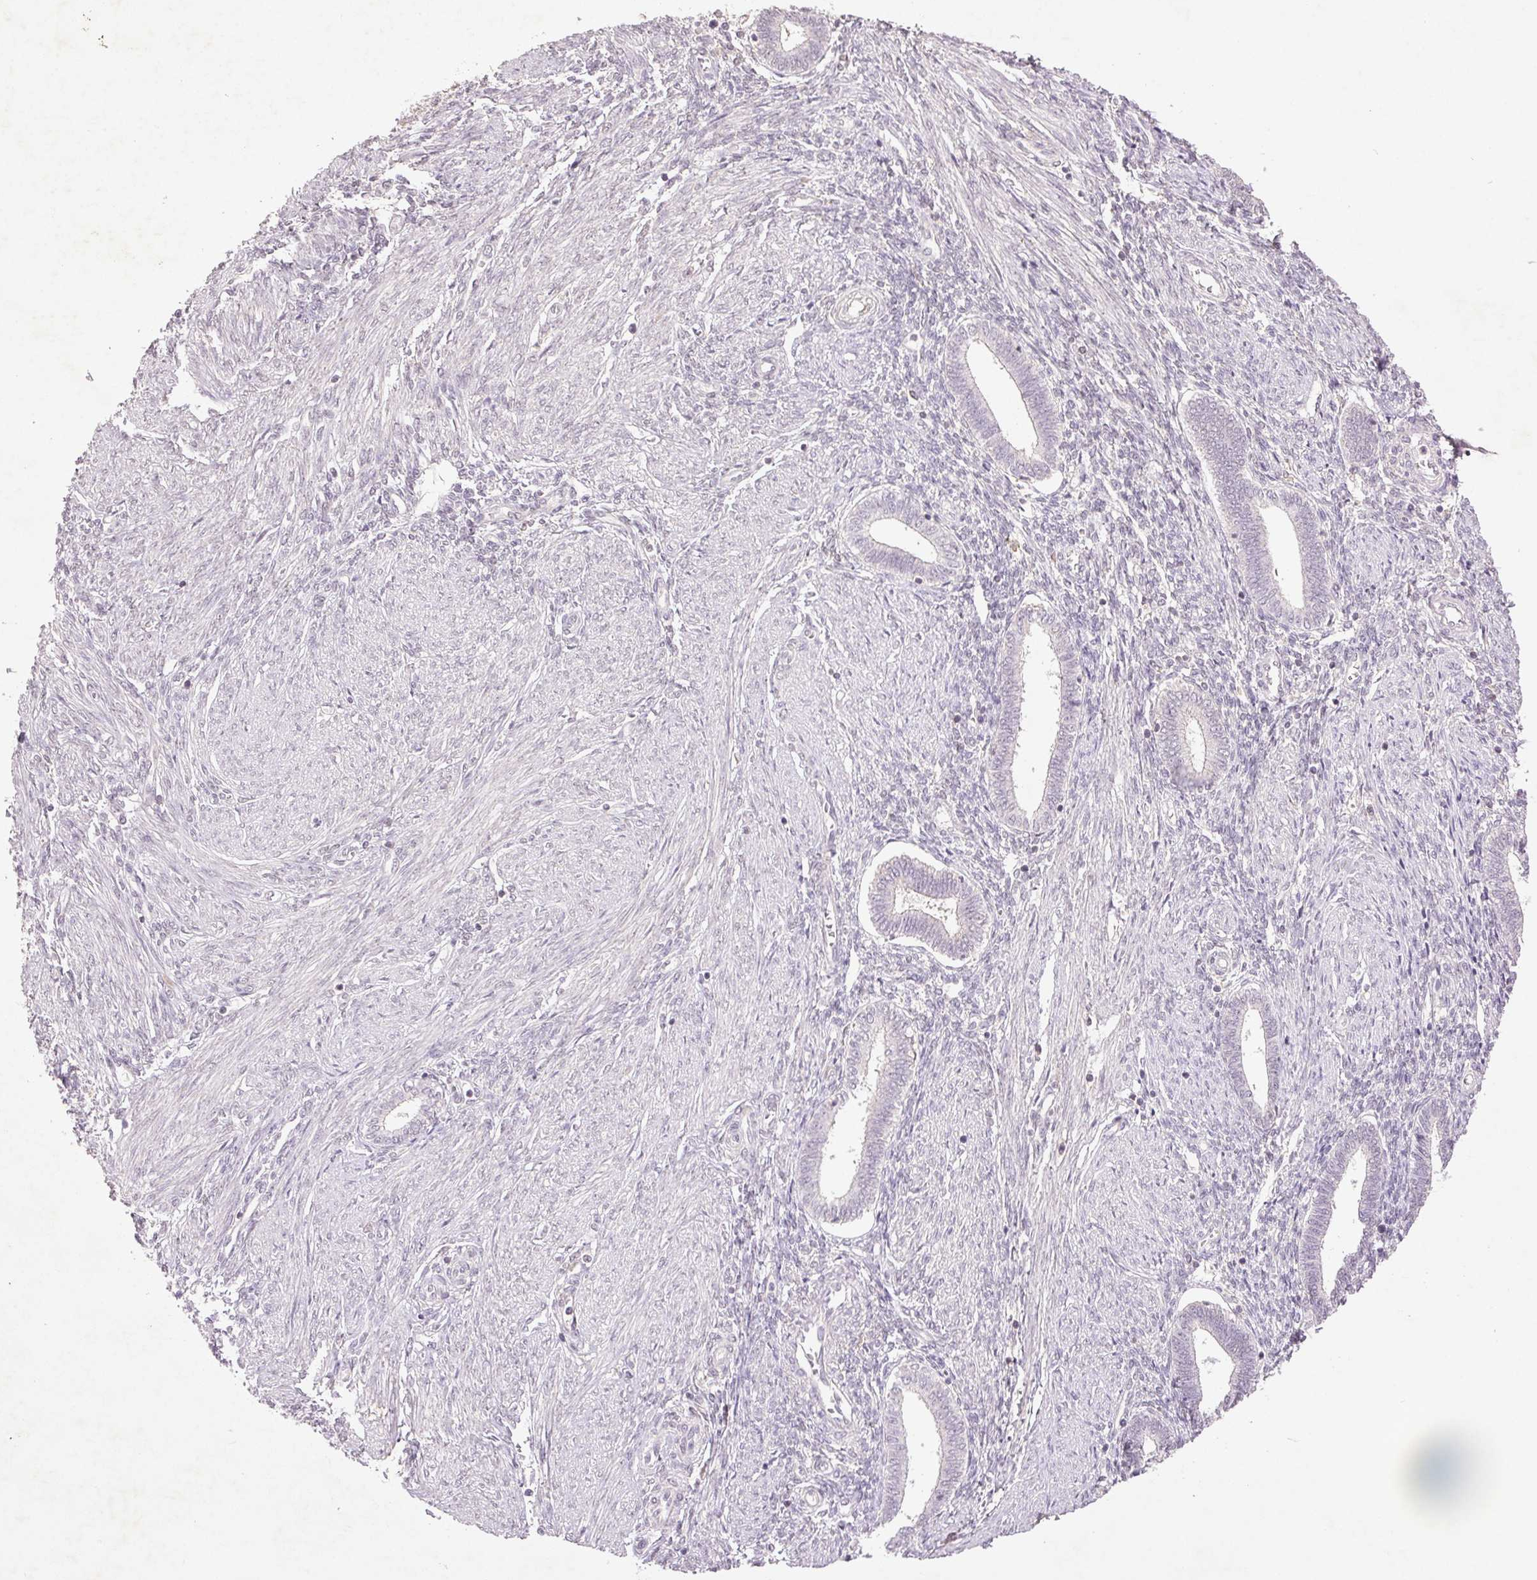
{"staining": {"intensity": "negative", "quantity": "none", "location": "none"}, "tissue": "endometrium", "cell_type": "Cells in endometrial stroma", "image_type": "normal", "snomed": [{"axis": "morphology", "description": "Normal tissue, NOS"}, {"axis": "topography", "description": "Endometrium"}], "caption": "A histopathology image of human endometrium is negative for staining in cells in endometrial stroma. (DAB (3,3'-diaminobenzidine) immunohistochemistry (IHC), high magnification).", "gene": "FAM168B", "patient": {"sex": "female", "age": 42}}